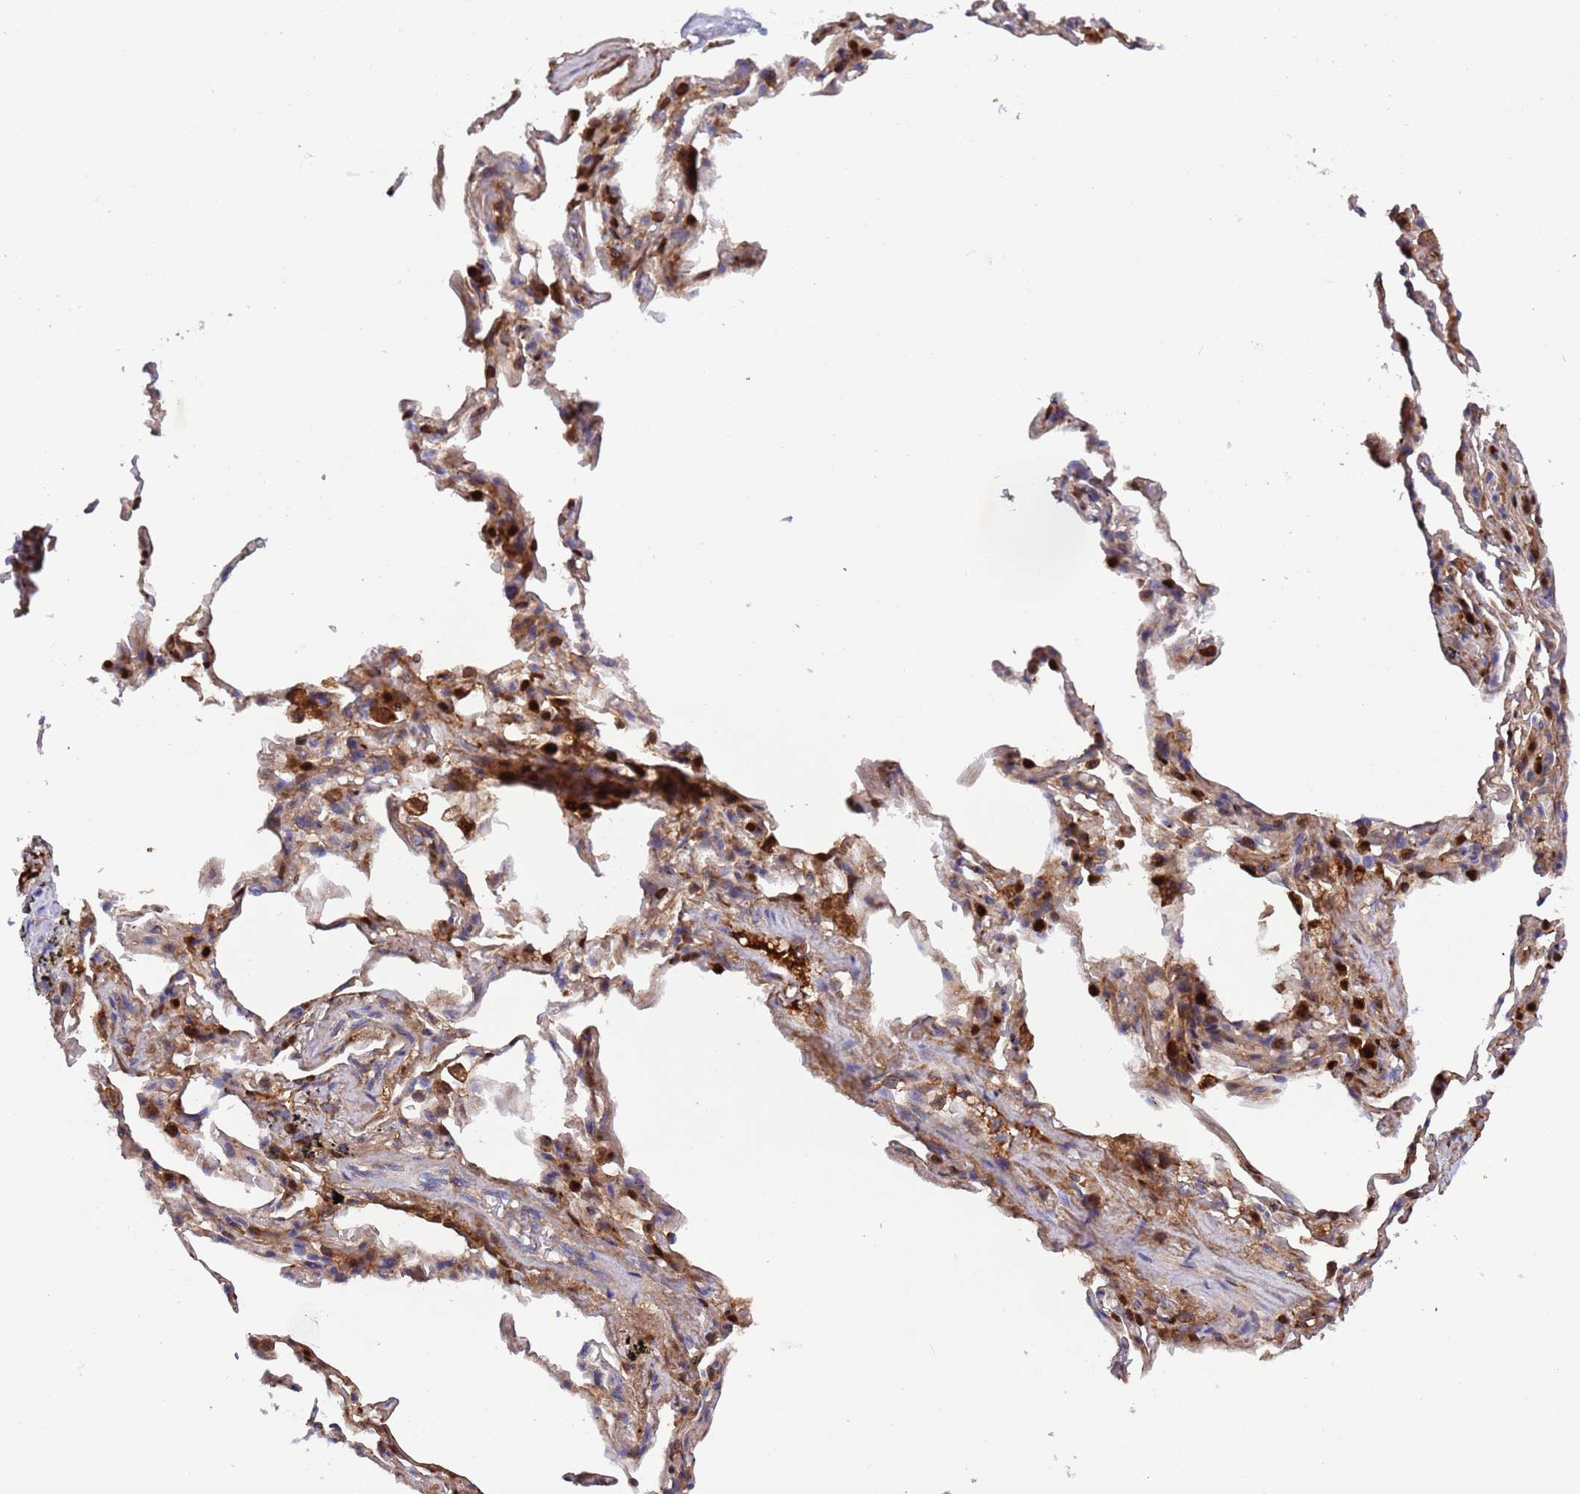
{"staining": {"intensity": "weak", "quantity": "<25%", "location": "cytoplasmic/membranous"}, "tissue": "adipose tissue", "cell_type": "Adipocytes", "image_type": "normal", "snomed": [{"axis": "morphology", "description": "Normal tissue, NOS"}, {"axis": "topography", "description": "Lymph node"}, {"axis": "topography", "description": "Bronchus"}], "caption": "Immunohistochemistry (IHC) of unremarkable human adipose tissue displays no staining in adipocytes.", "gene": "PARP16", "patient": {"sex": "male", "age": 63}}